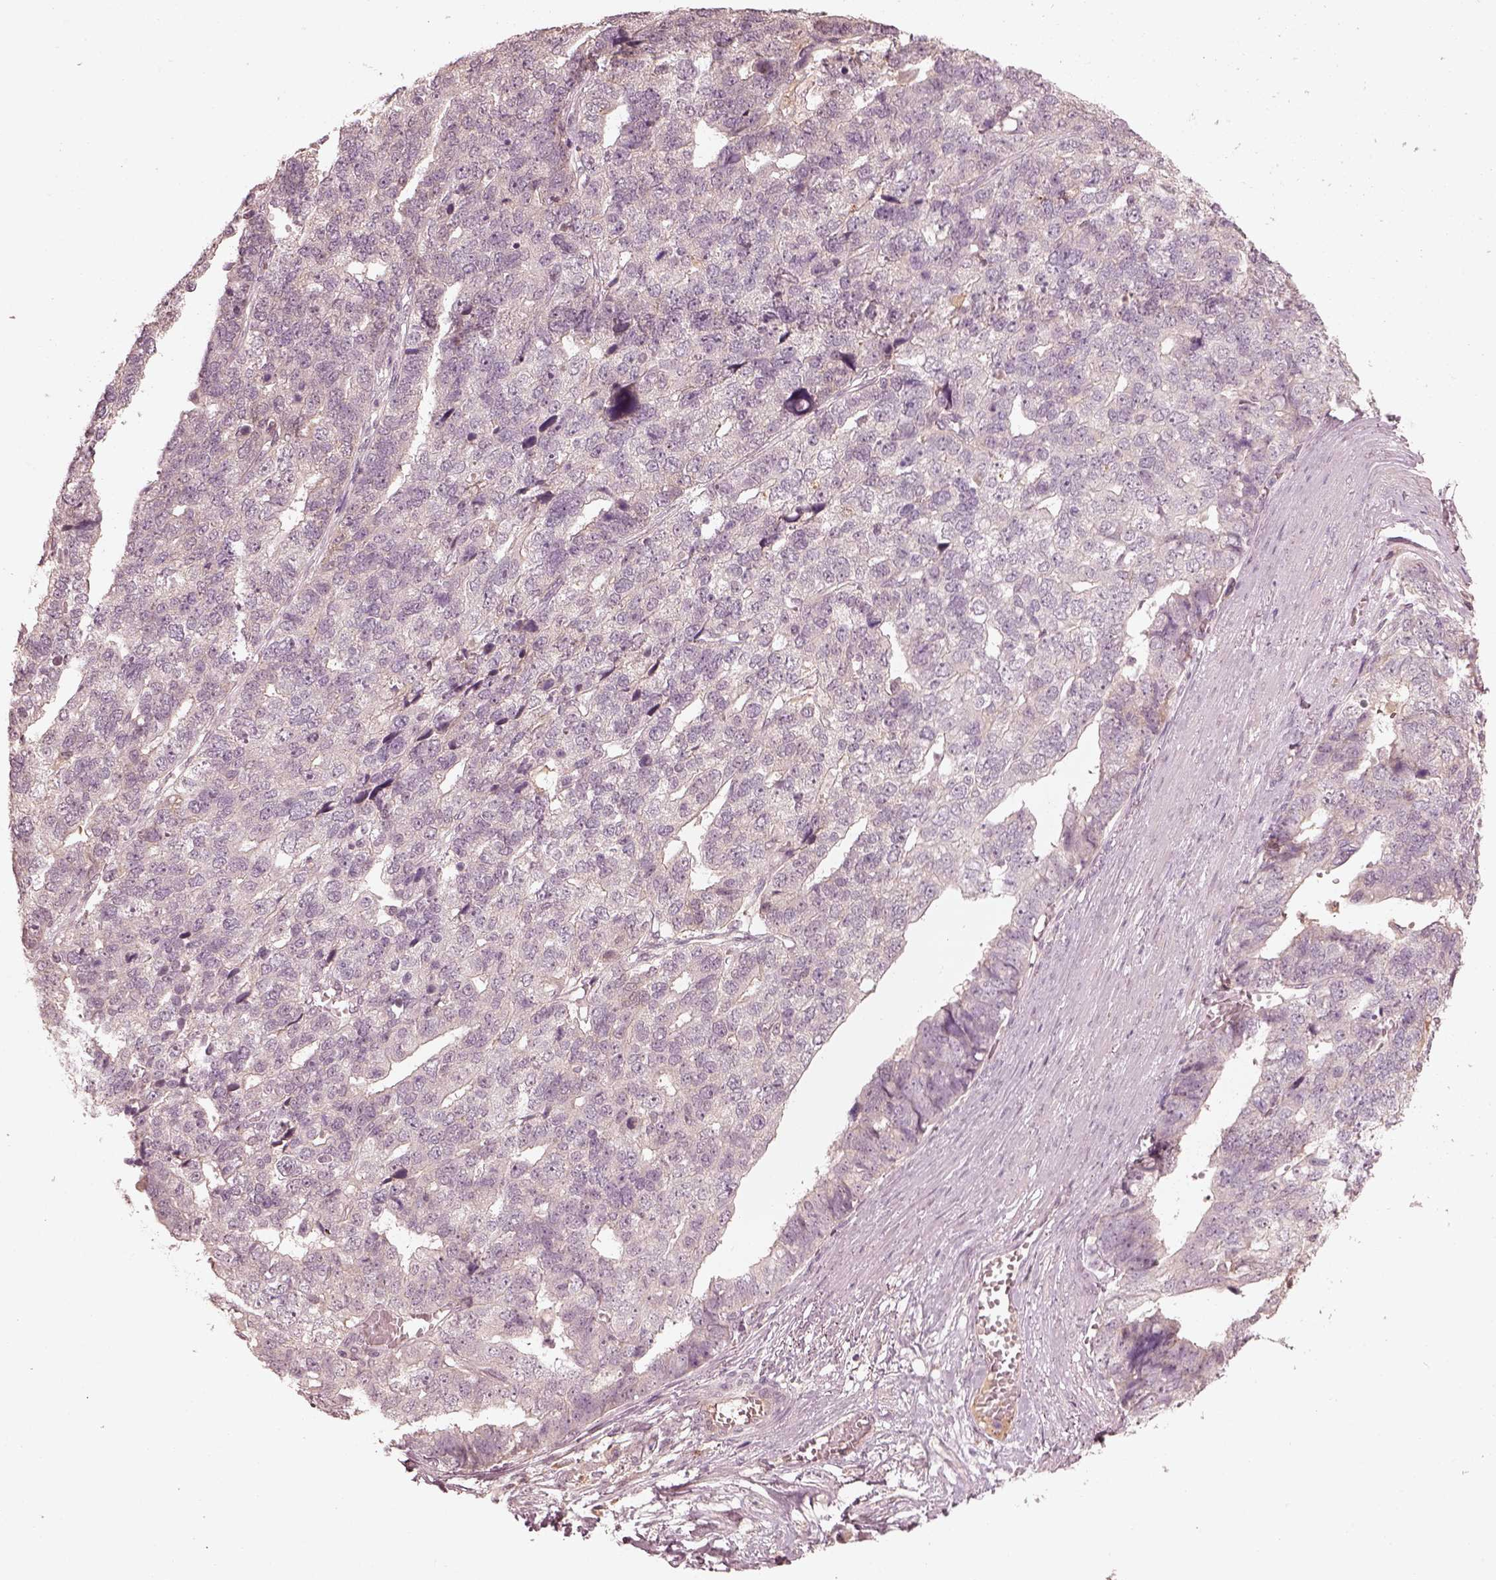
{"staining": {"intensity": "negative", "quantity": "none", "location": "none"}, "tissue": "stomach cancer", "cell_type": "Tumor cells", "image_type": "cancer", "snomed": [{"axis": "morphology", "description": "Adenocarcinoma, NOS"}, {"axis": "topography", "description": "Stomach"}], "caption": "A photomicrograph of human stomach cancer is negative for staining in tumor cells.", "gene": "VWA5B1", "patient": {"sex": "male", "age": 69}}